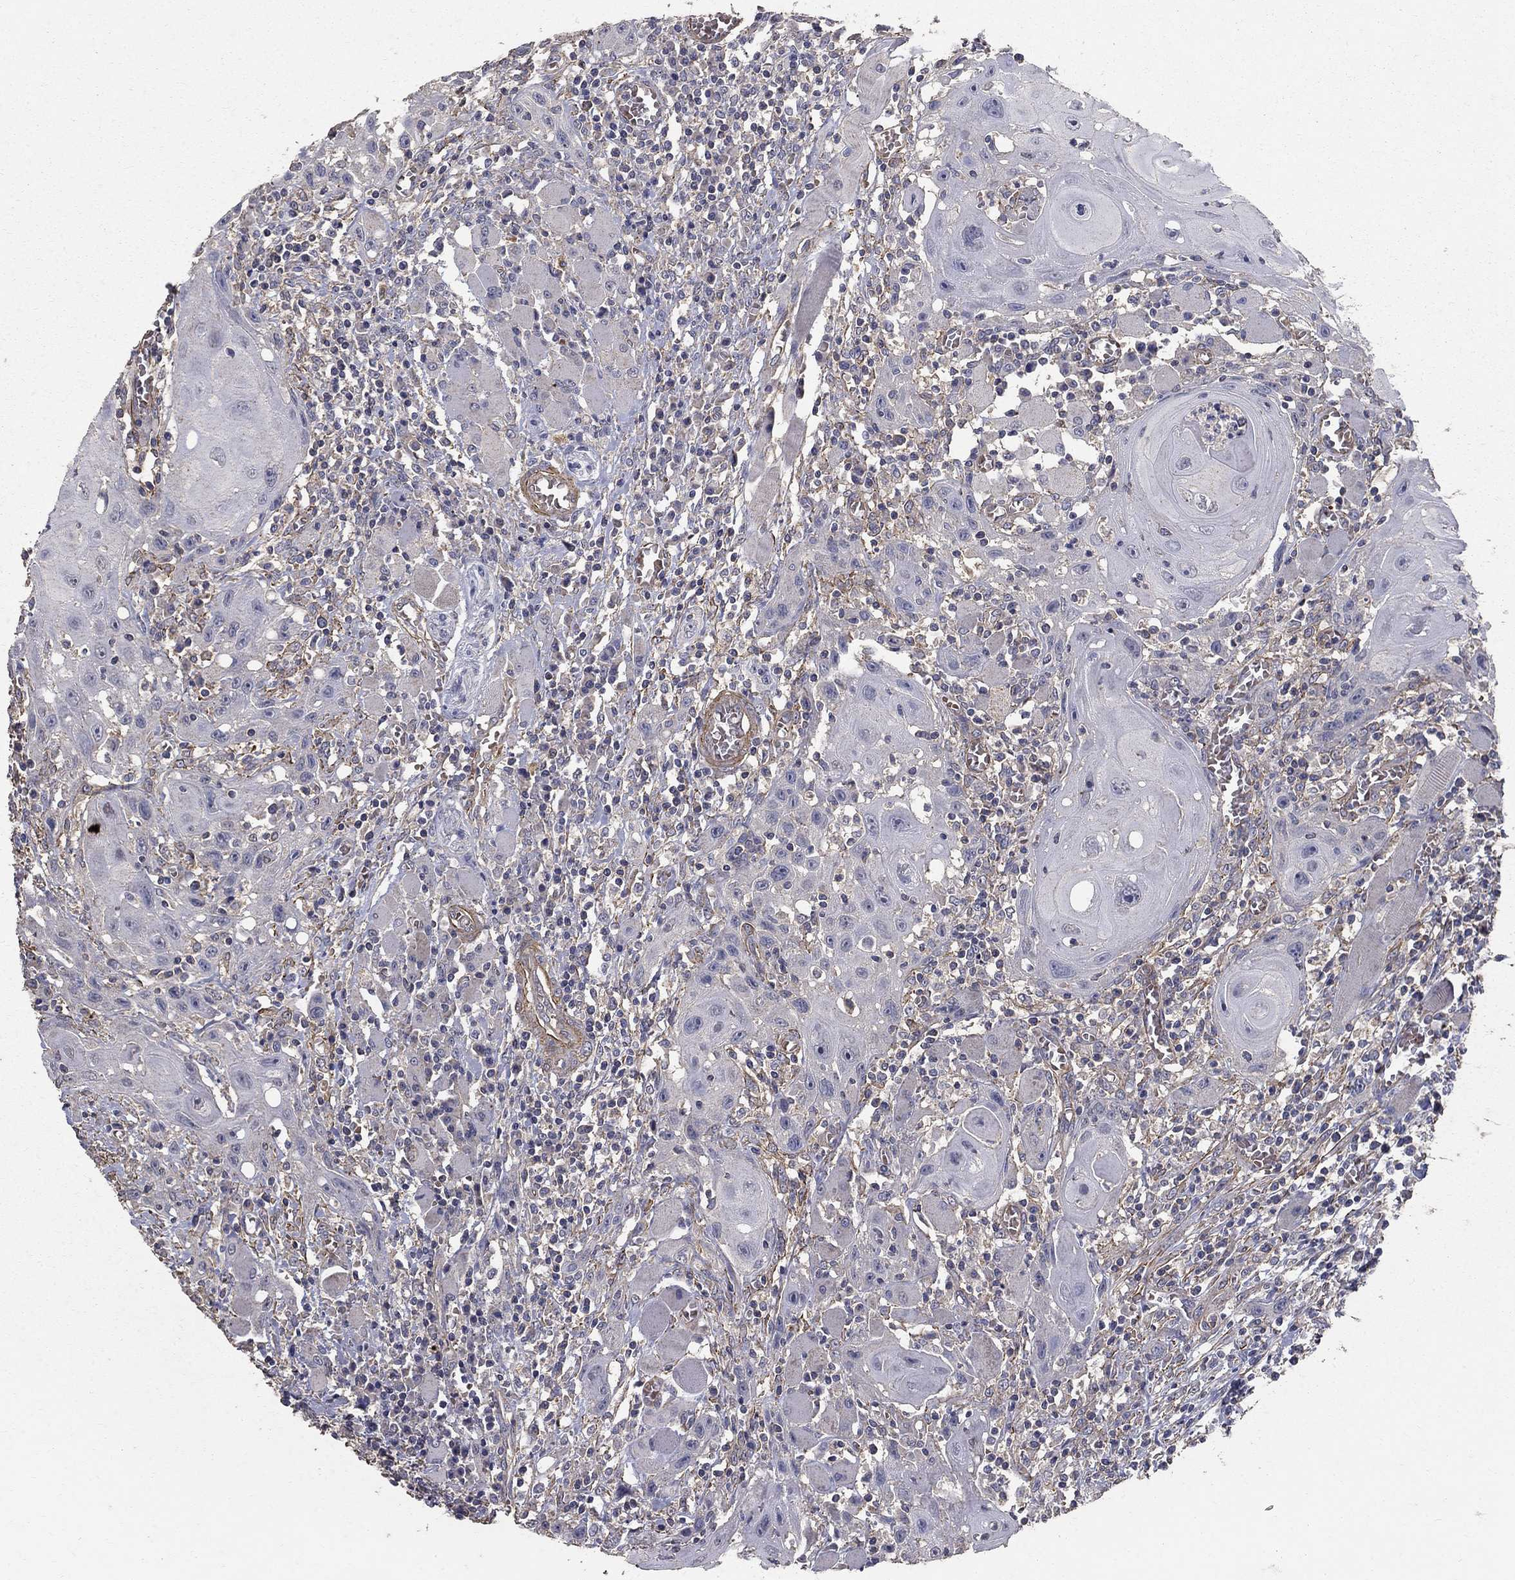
{"staining": {"intensity": "negative", "quantity": "none", "location": "none"}, "tissue": "head and neck cancer", "cell_type": "Tumor cells", "image_type": "cancer", "snomed": [{"axis": "morphology", "description": "Normal tissue, NOS"}, {"axis": "morphology", "description": "Squamous cell carcinoma, NOS"}, {"axis": "topography", "description": "Oral tissue"}, {"axis": "topography", "description": "Head-Neck"}], "caption": "A micrograph of head and neck cancer stained for a protein displays no brown staining in tumor cells.", "gene": "MPP2", "patient": {"sex": "male", "age": 71}}